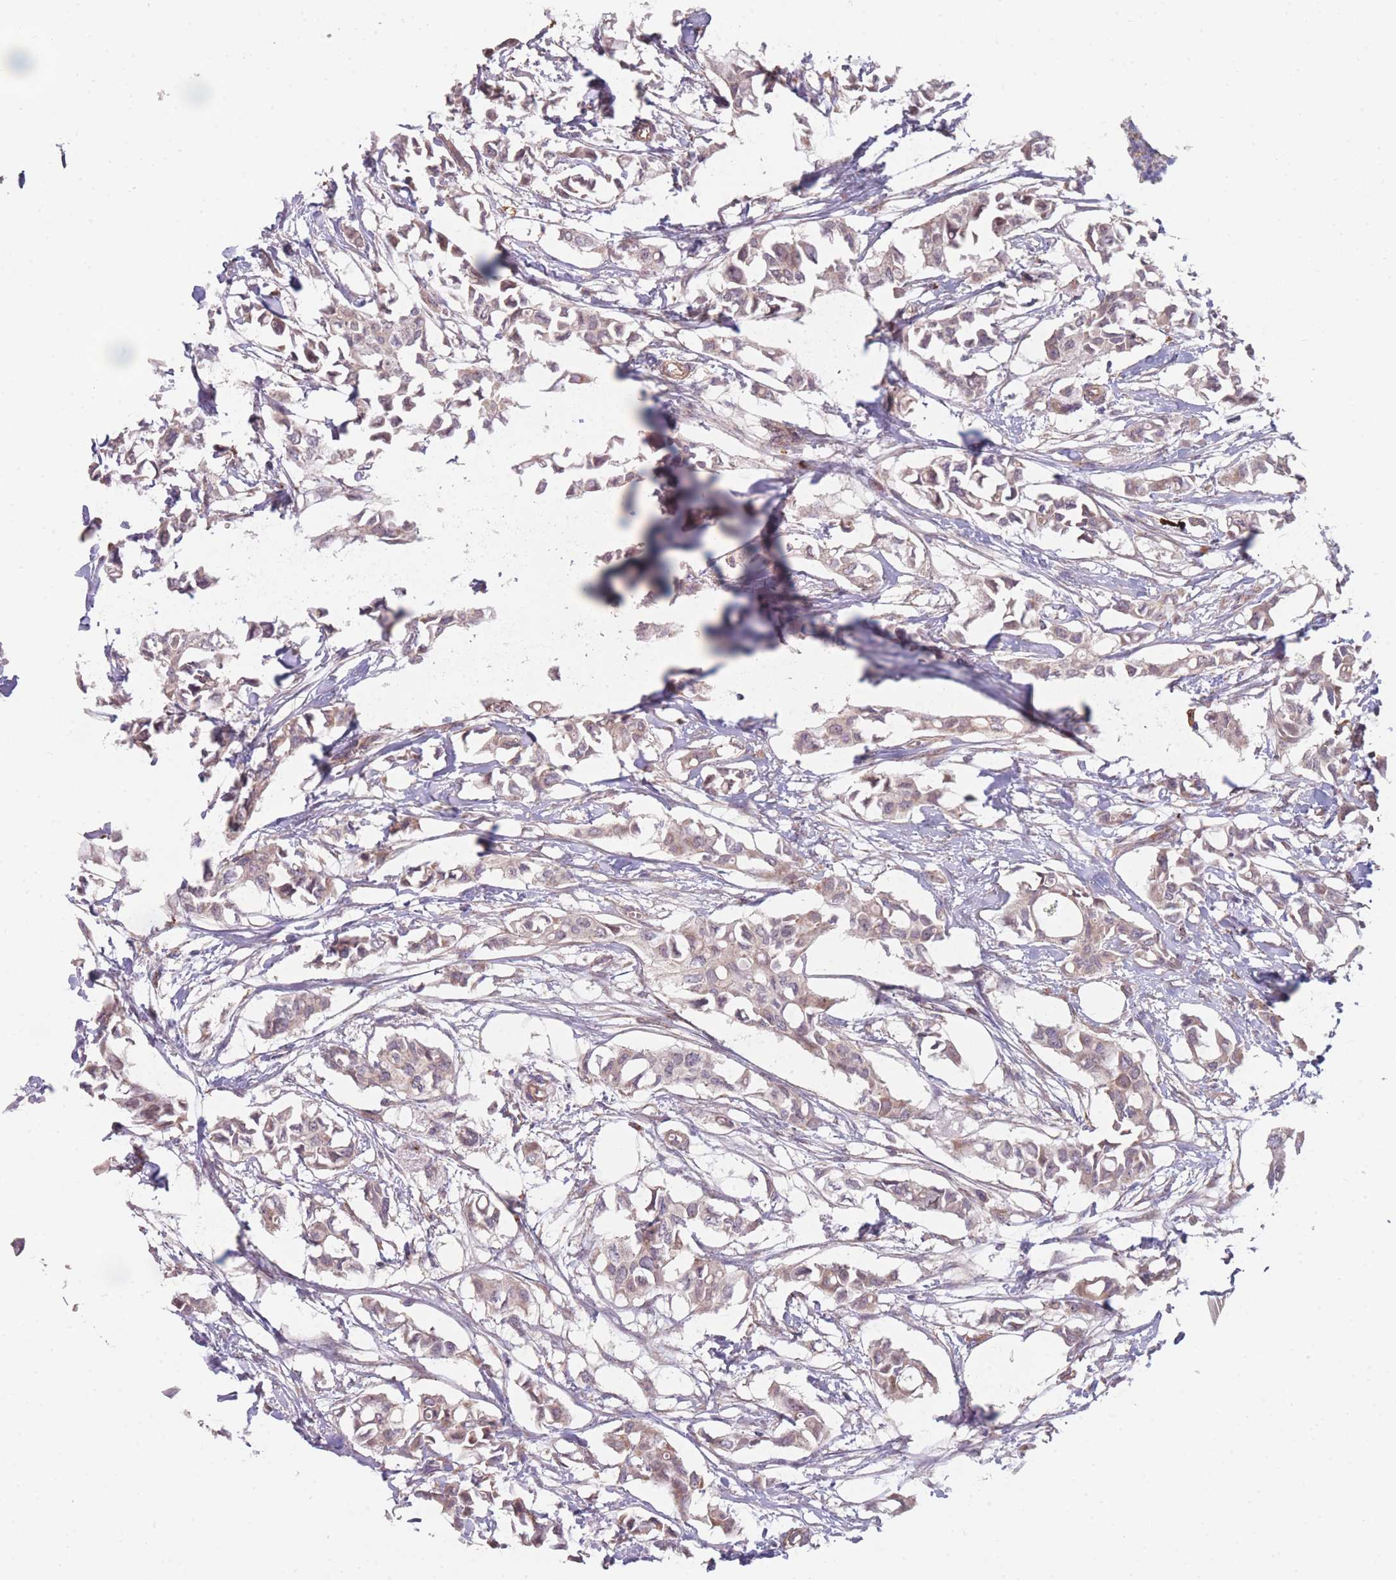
{"staining": {"intensity": "weak", "quantity": ">75%", "location": "cytoplasmic/membranous"}, "tissue": "breast cancer", "cell_type": "Tumor cells", "image_type": "cancer", "snomed": [{"axis": "morphology", "description": "Duct carcinoma"}, {"axis": "topography", "description": "Breast"}], "caption": "A micrograph of human breast cancer stained for a protein displays weak cytoplasmic/membranous brown staining in tumor cells.", "gene": "SMPD4", "patient": {"sex": "female", "age": 41}}